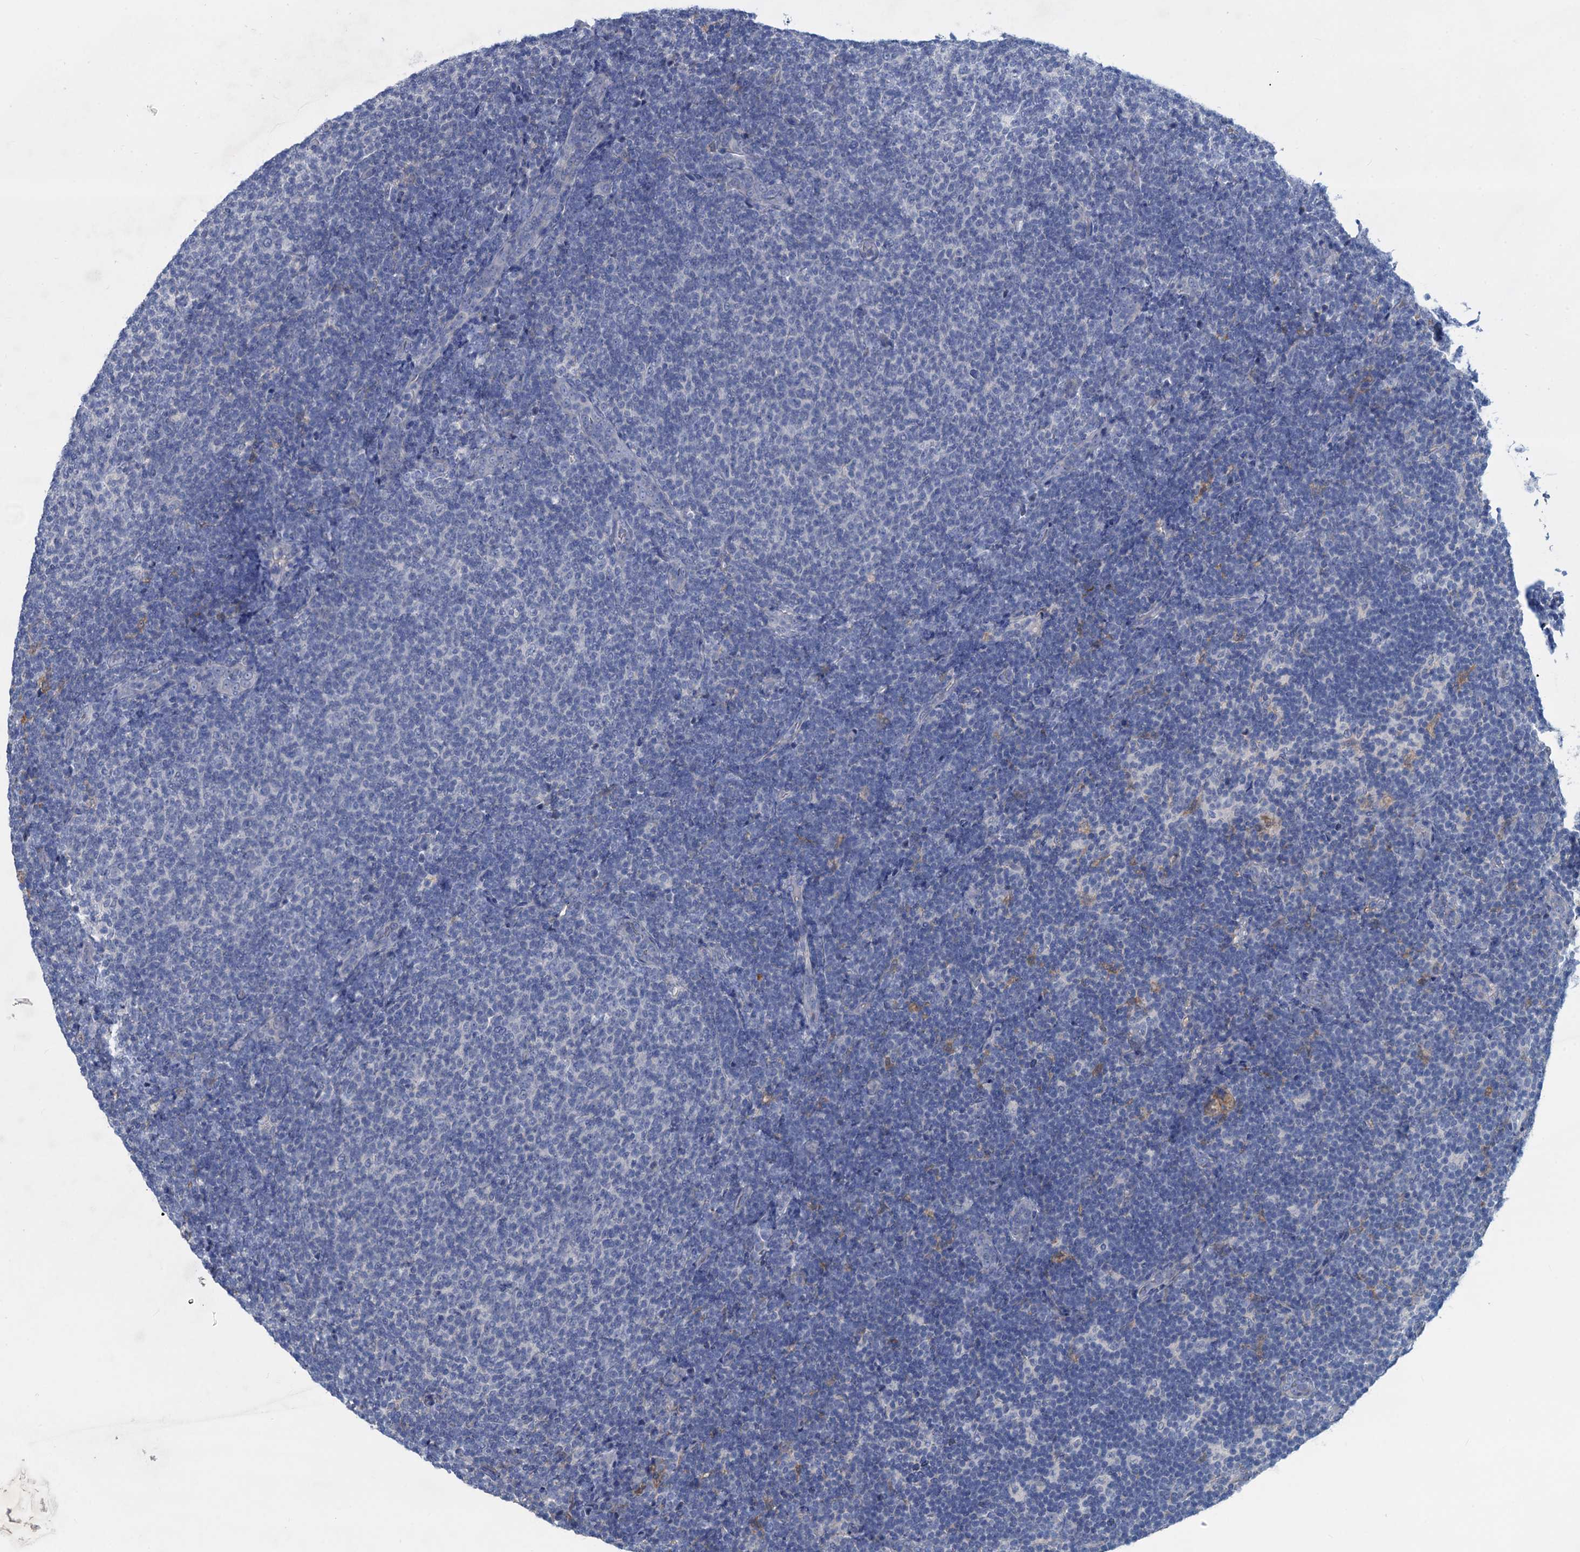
{"staining": {"intensity": "negative", "quantity": "none", "location": "none"}, "tissue": "lymphoma", "cell_type": "Tumor cells", "image_type": "cancer", "snomed": [{"axis": "morphology", "description": "Malignant lymphoma, non-Hodgkin's type, Low grade"}, {"axis": "topography", "description": "Lymph node"}], "caption": "High power microscopy photomicrograph of an immunohistochemistry (IHC) photomicrograph of lymphoma, revealing no significant positivity in tumor cells.", "gene": "RTKN2", "patient": {"sex": "male", "age": 66}}